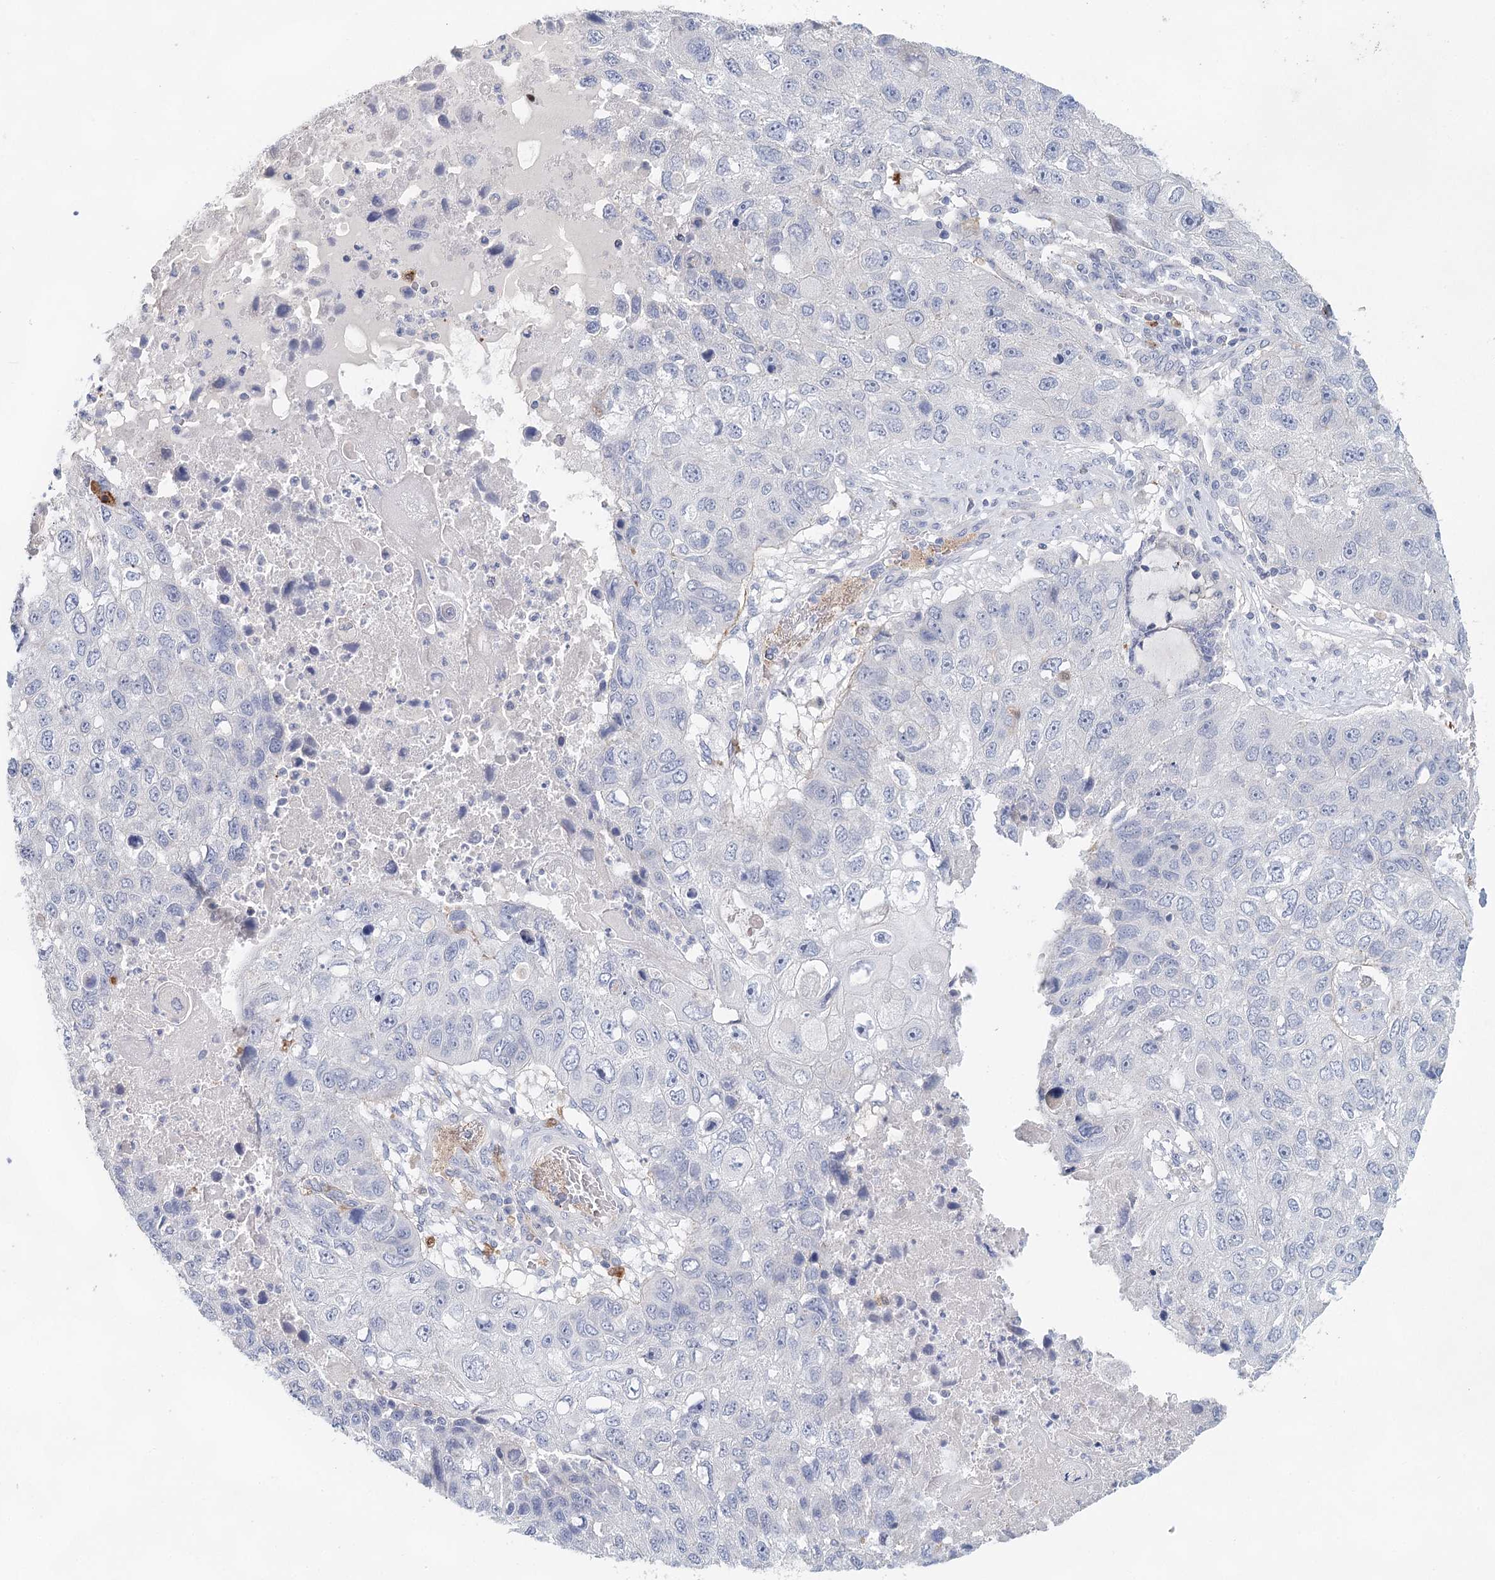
{"staining": {"intensity": "negative", "quantity": "none", "location": "none"}, "tissue": "lung cancer", "cell_type": "Tumor cells", "image_type": "cancer", "snomed": [{"axis": "morphology", "description": "Squamous cell carcinoma, NOS"}, {"axis": "topography", "description": "Lung"}], "caption": "Immunohistochemistry of lung cancer (squamous cell carcinoma) demonstrates no positivity in tumor cells.", "gene": "SLC19A3", "patient": {"sex": "male", "age": 61}}